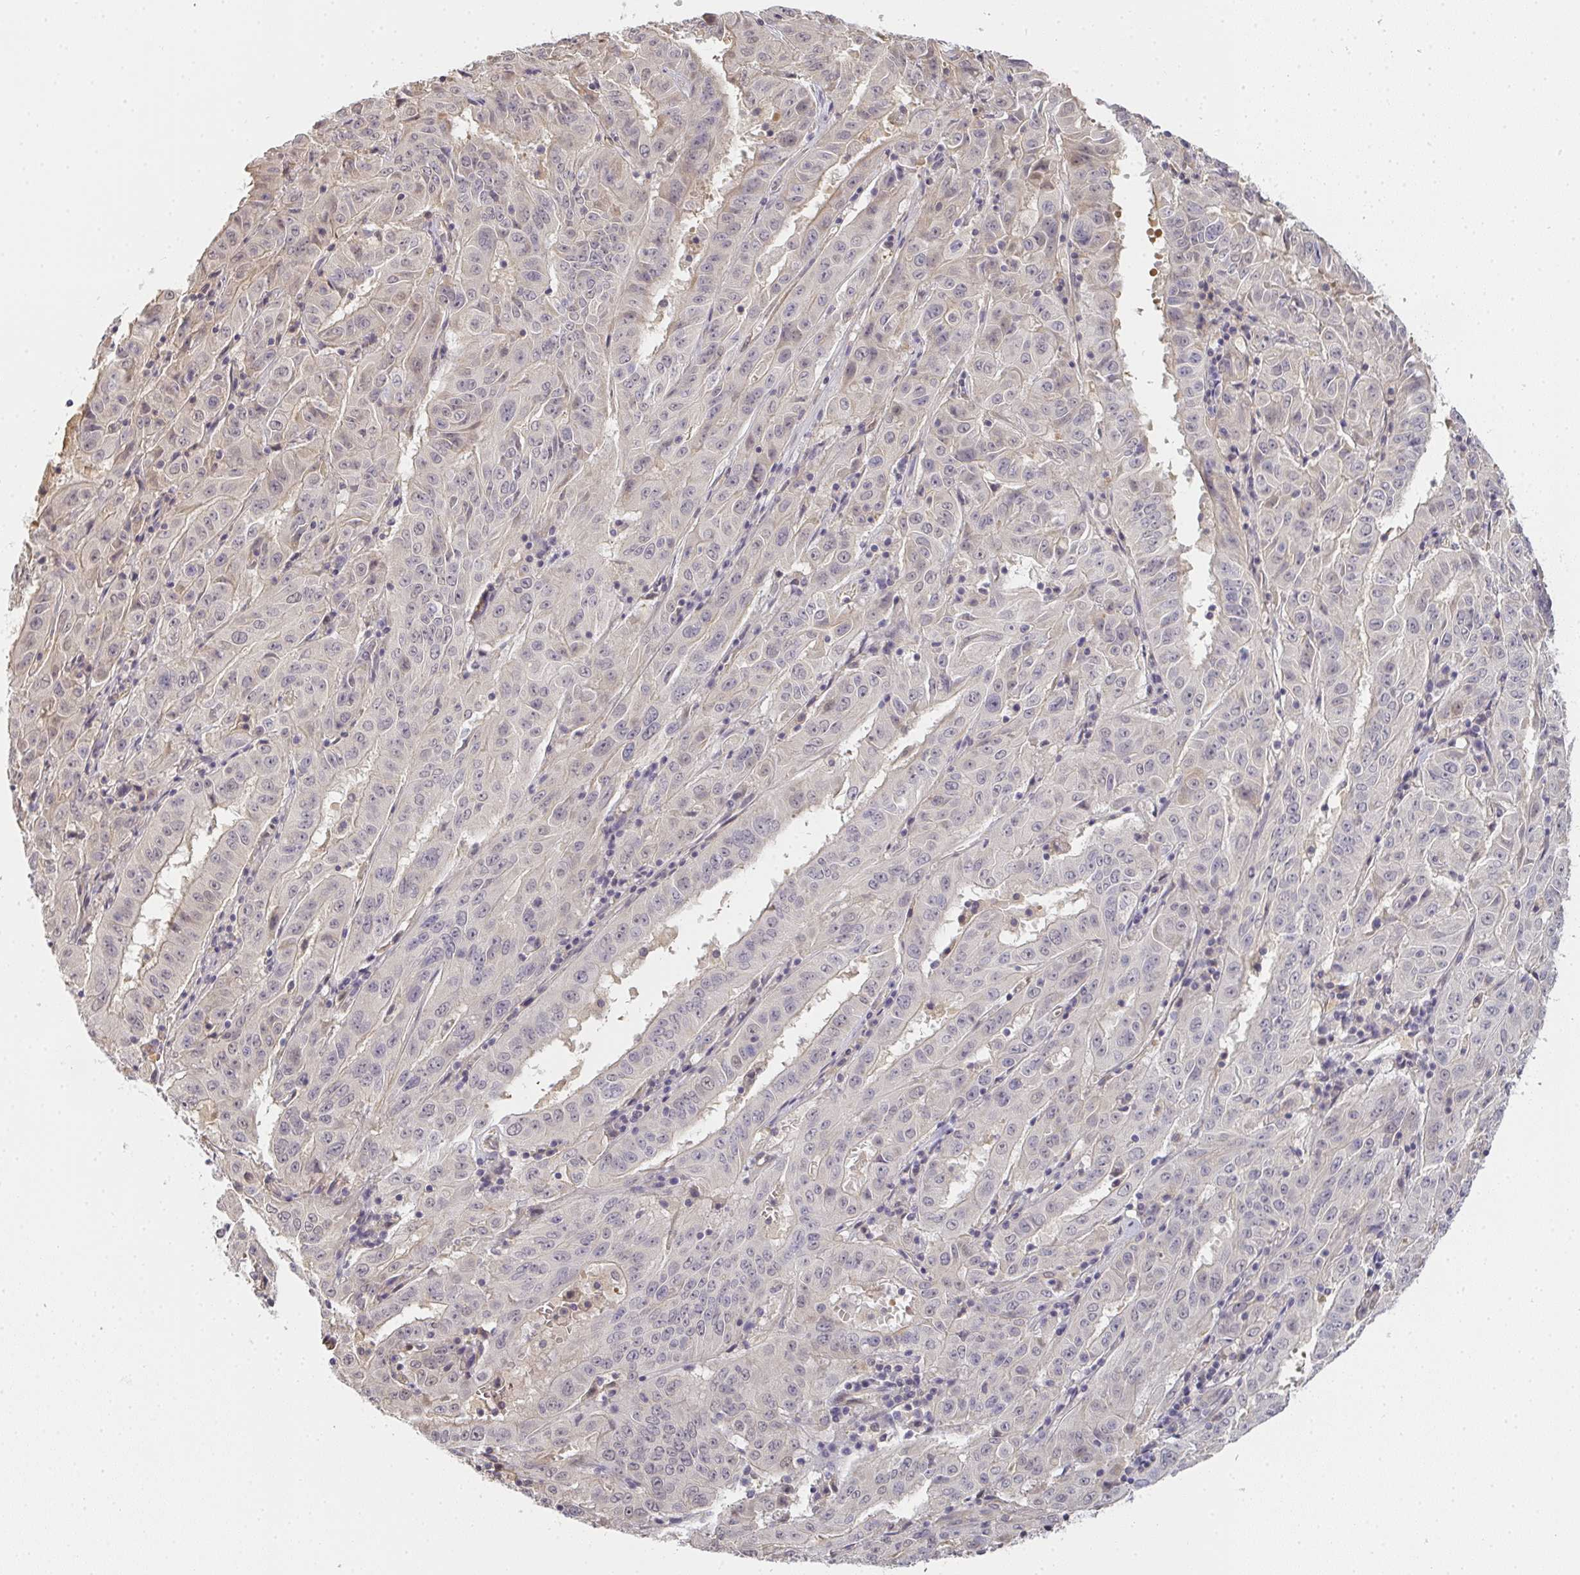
{"staining": {"intensity": "negative", "quantity": "none", "location": "none"}, "tissue": "pancreatic cancer", "cell_type": "Tumor cells", "image_type": "cancer", "snomed": [{"axis": "morphology", "description": "Adenocarcinoma, NOS"}, {"axis": "topography", "description": "Pancreas"}], "caption": "Tumor cells are negative for protein expression in human adenocarcinoma (pancreatic).", "gene": "GSDMB", "patient": {"sex": "male", "age": 63}}